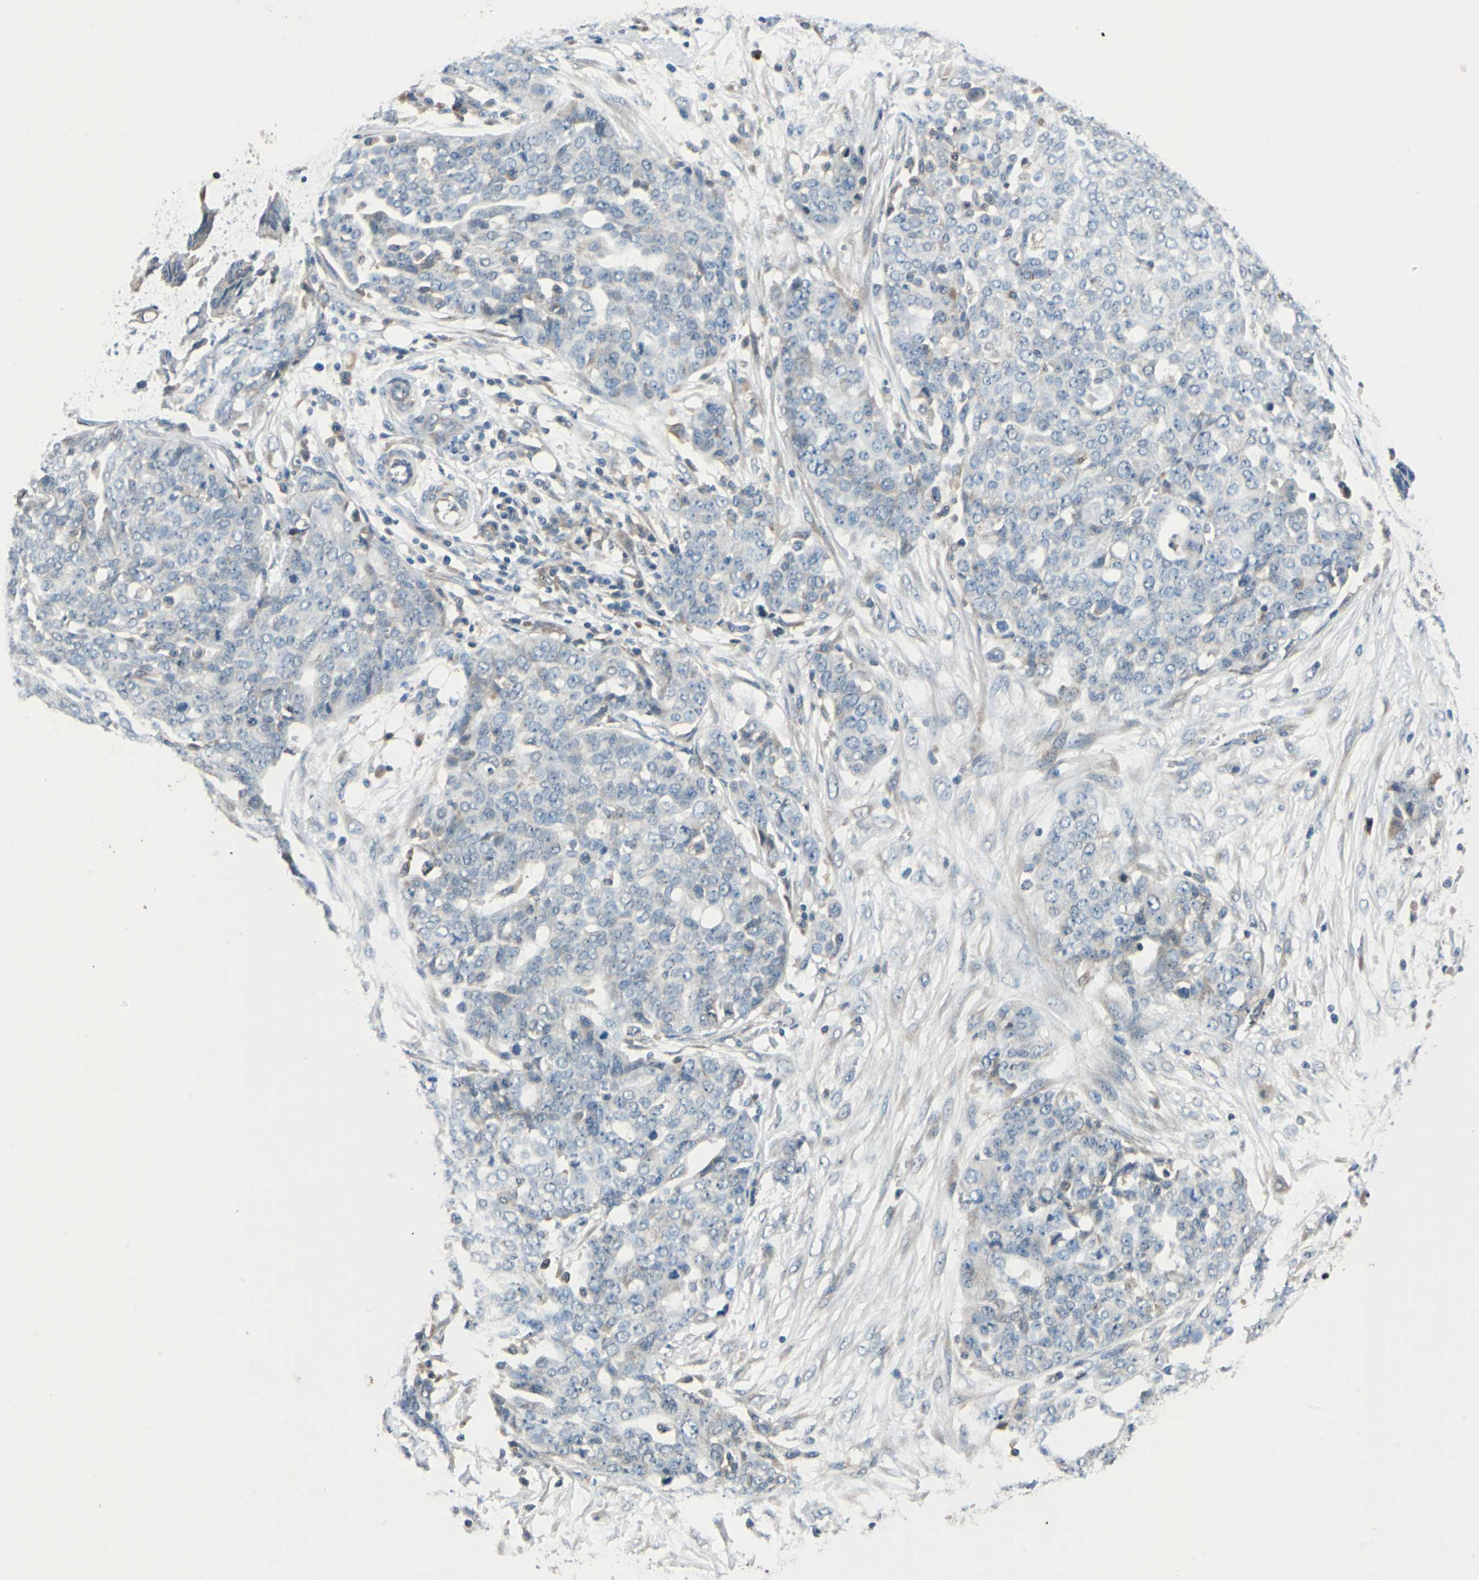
{"staining": {"intensity": "weak", "quantity": "<25%", "location": "cytoplasmic/membranous"}, "tissue": "ovarian cancer", "cell_type": "Tumor cells", "image_type": "cancer", "snomed": [{"axis": "morphology", "description": "Cystadenocarcinoma, serous, NOS"}, {"axis": "topography", "description": "Soft tissue"}, {"axis": "topography", "description": "Ovary"}], "caption": "DAB (3,3'-diaminobenzidine) immunohistochemical staining of ovarian cancer displays no significant expression in tumor cells.", "gene": "SLC19A2", "patient": {"sex": "female", "age": 57}}